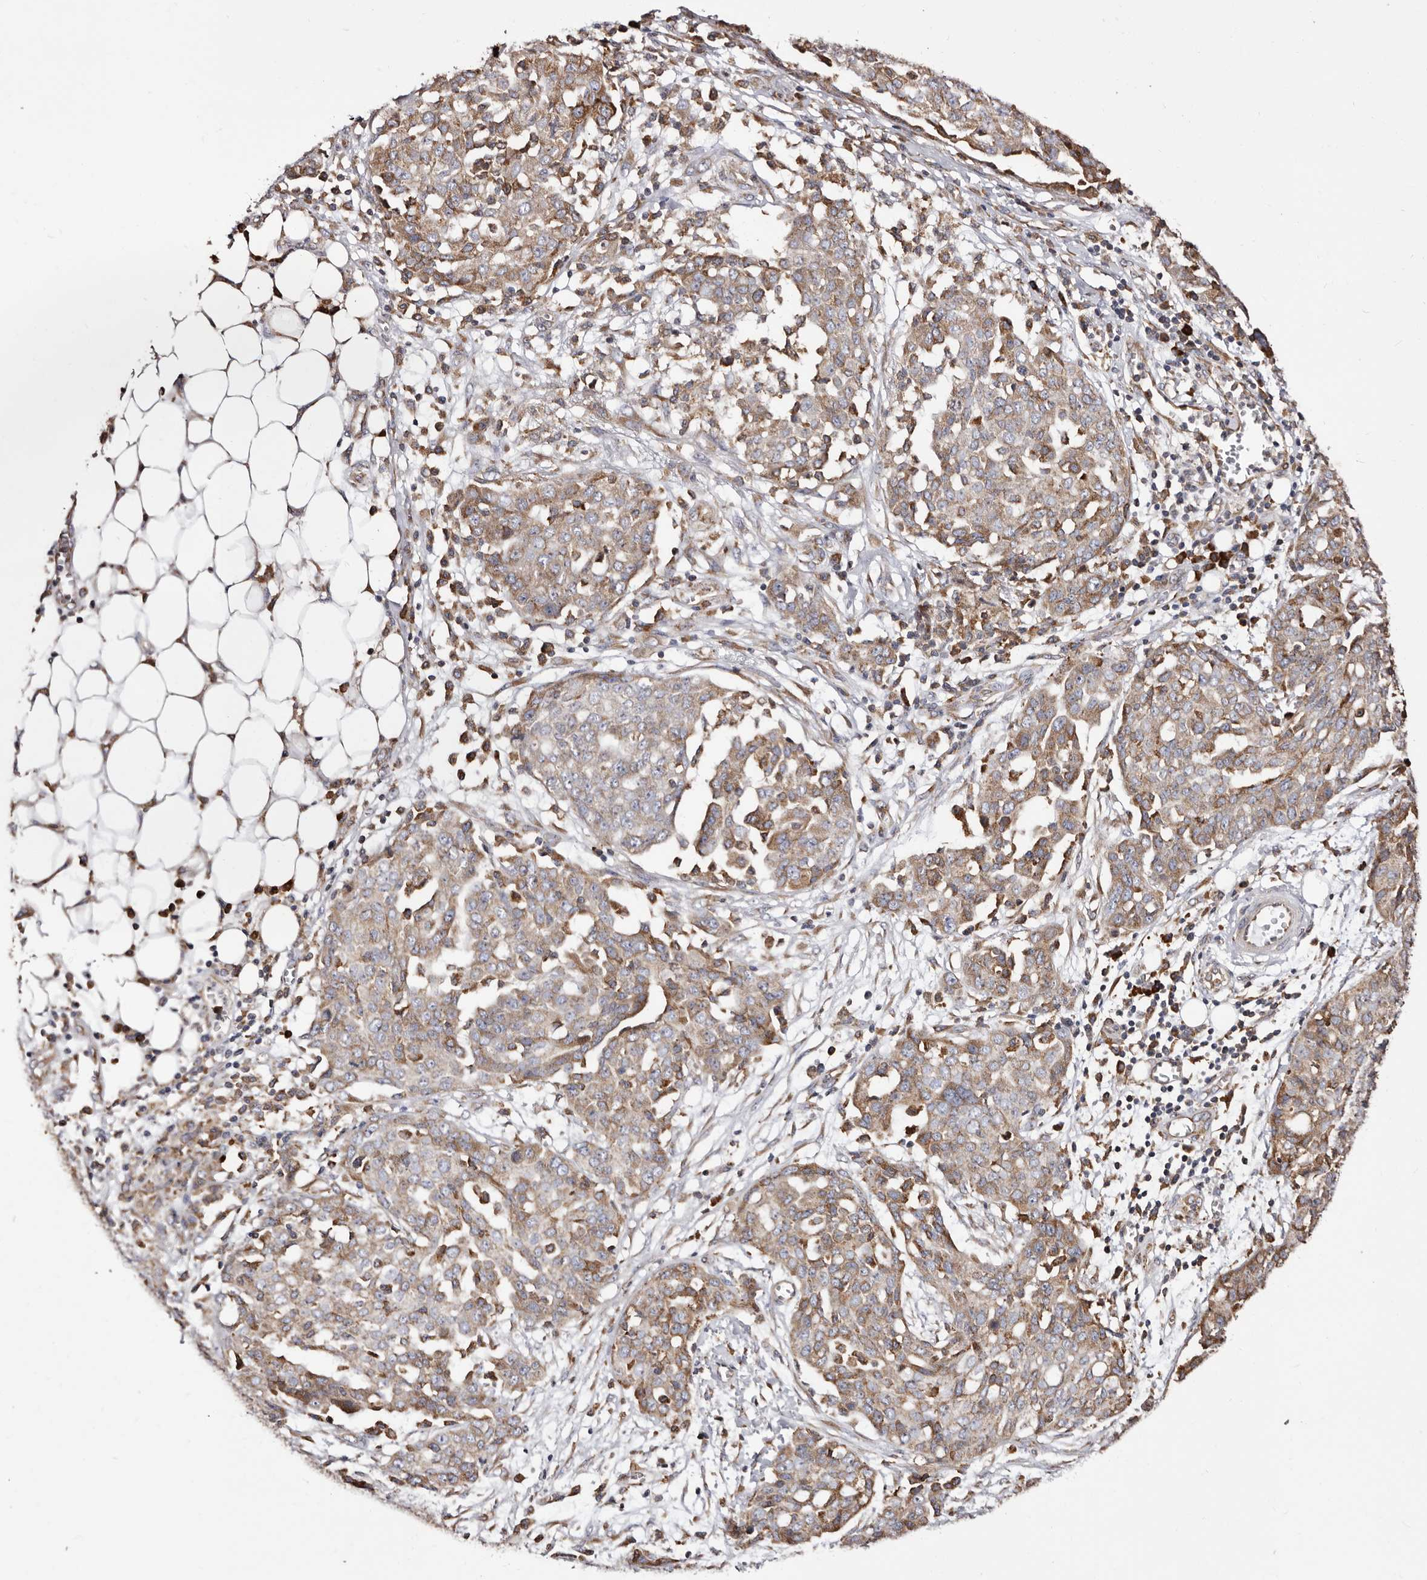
{"staining": {"intensity": "moderate", "quantity": ">75%", "location": "cytoplasmic/membranous"}, "tissue": "ovarian cancer", "cell_type": "Tumor cells", "image_type": "cancer", "snomed": [{"axis": "morphology", "description": "Cystadenocarcinoma, serous, NOS"}, {"axis": "topography", "description": "Soft tissue"}, {"axis": "topography", "description": "Ovary"}], "caption": "Serous cystadenocarcinoma (ovarian) tissue exhibits moderate cytoplasmic/membranous staining in about >75% of tumor cells, visualized by immunohistochemistry. The staining was performed using DAB, with brown indicating positive protein expression. Nuclei are stained blue with hematoxylin.", "gene": "ACBD6", "patient": {"sex": "female", "age": 57}}